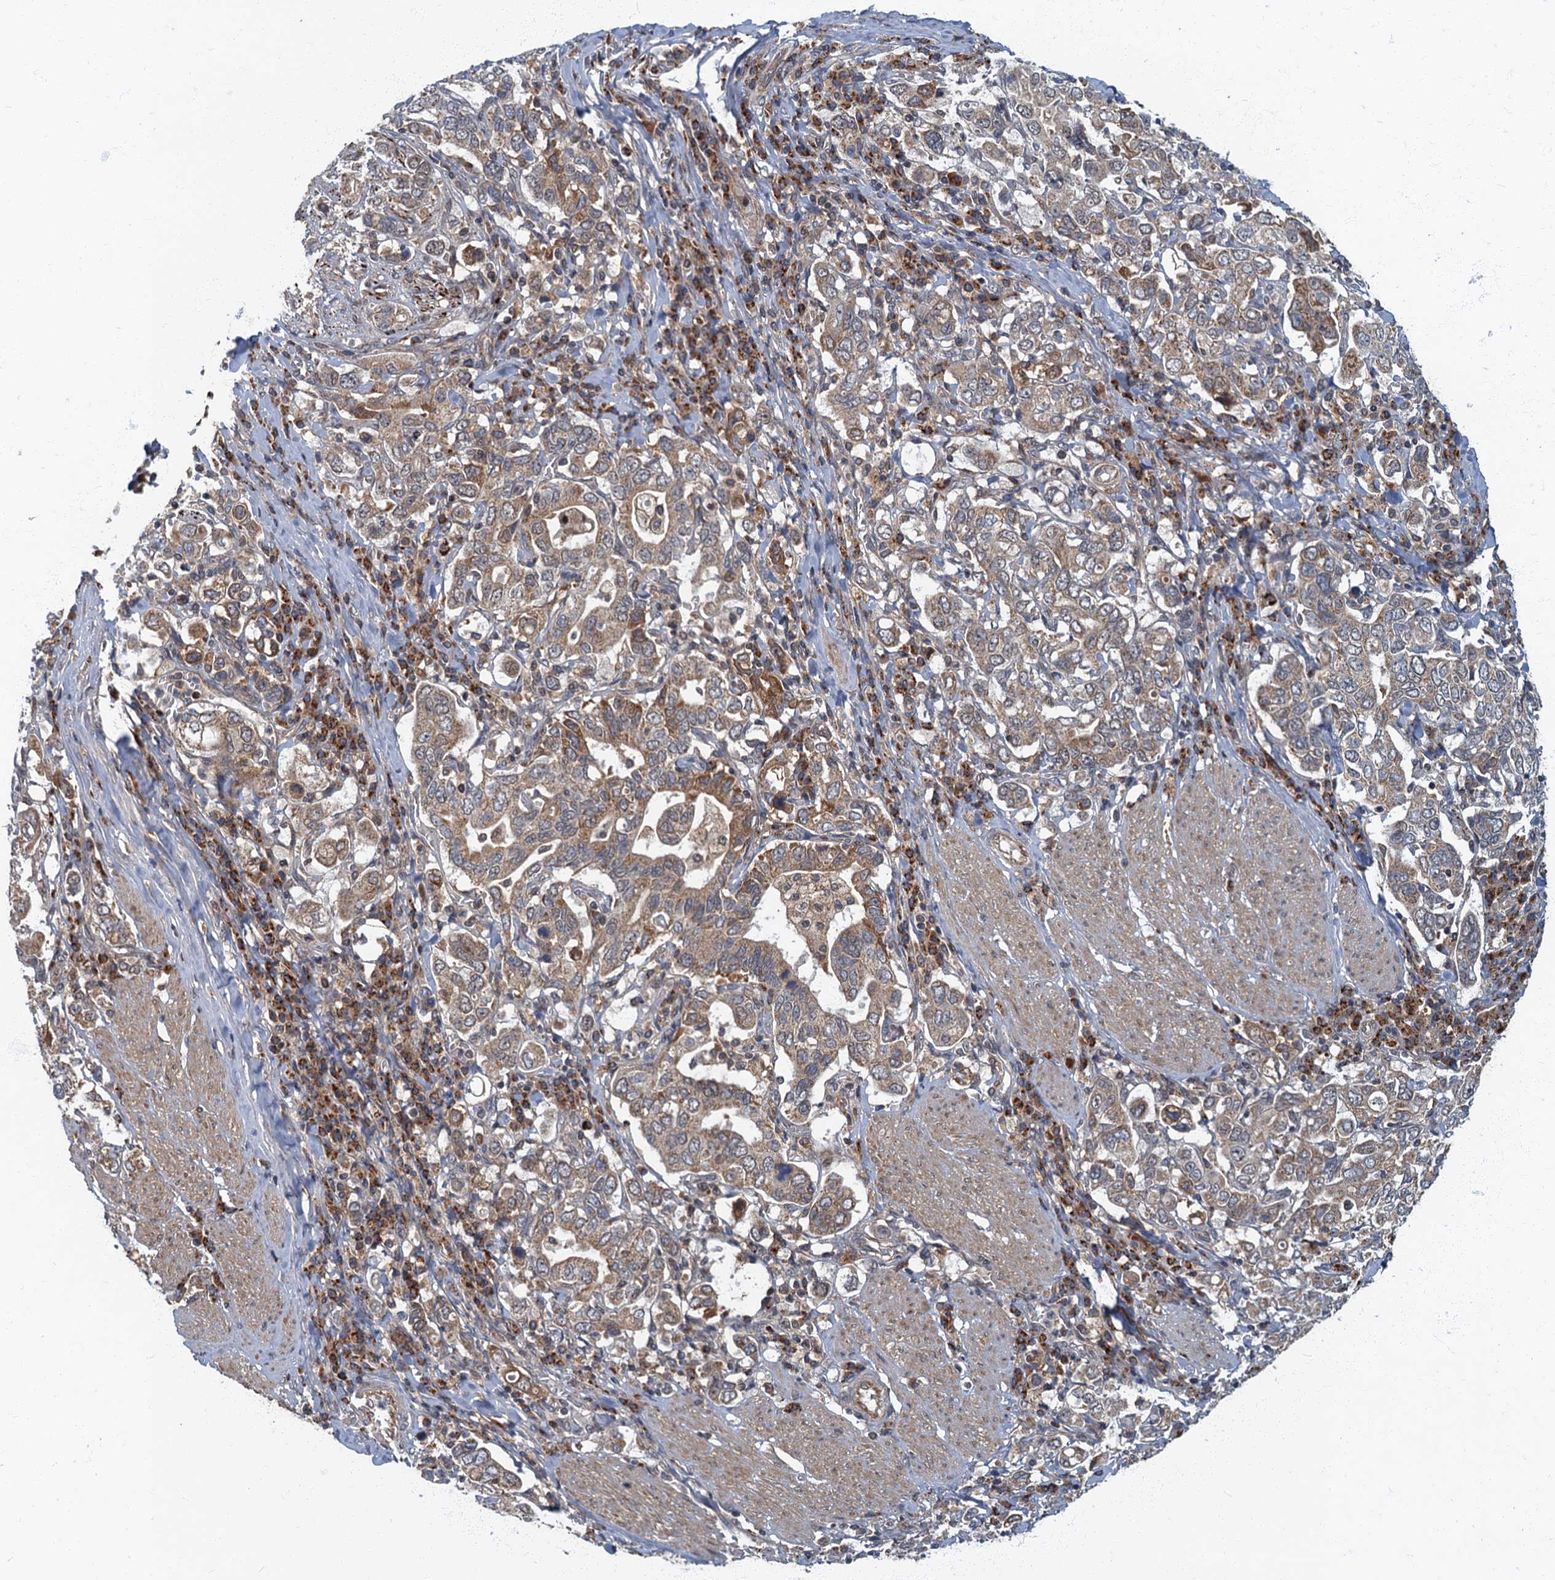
{"staining": {"intensity": "moderate", "quantity": ">75%", "location": "cytoplasmic/membranous"}, "tissue": "stomach cancer", "cell_type": "Tumor cells", "image_type": "cancer", "snomed": [{"axis": "morphology", "description": "Adenocarcinoma, NOS"}, {"axis": "topography", "description": "Stomach, upper"}], "caption": "Approximately >75% of tumor cells in human stomach cancer (adenocarcinoma) demonstrate moderate cytoplasmic/membranous protein expression as visualized by brown immunohistochemical staining.", "gene": "SLC11A2", "patient": {"sex": "male", "age": 62}}